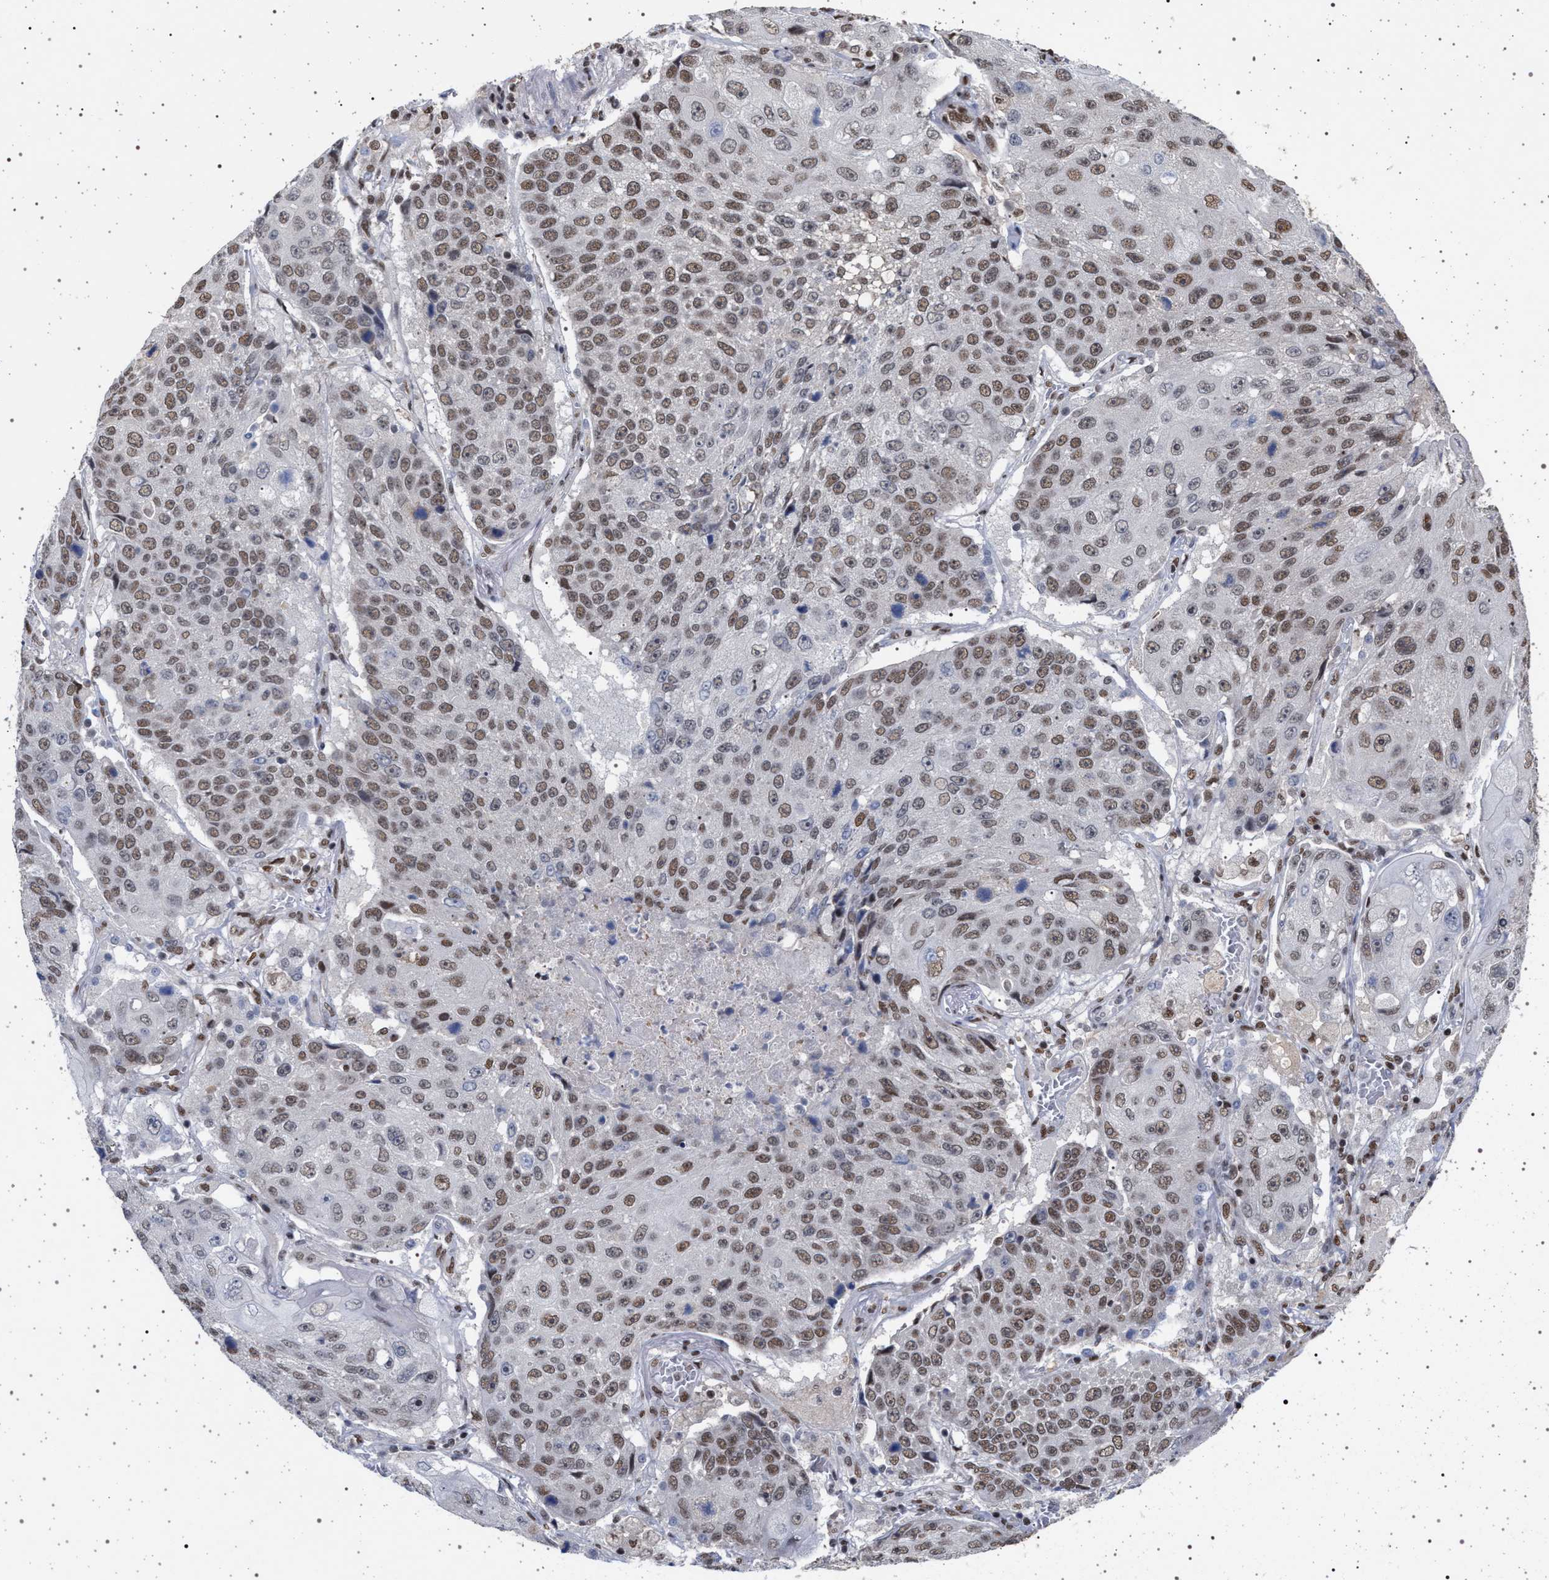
{"staining": {"intensity": "moderate", "quantity": ">75%", "location": "nuclear"}, "tissue": "lung cancer", "cell_type": "Tumor cells", "image_type": "cancer", "snomed": [{"axis": "morphology", "description": "Squamous cell carcinoma, NOS"}, {"axis": "topography", "description": "Lung"}], "caption": "Human squamous cell carcinoma (lung) stained with a brown dye exhibits moderate nuclear positive expression in approximately >75% of tumor cells.", "gene": "PHF12", "patient": {"sex": "male", "age": 61}}